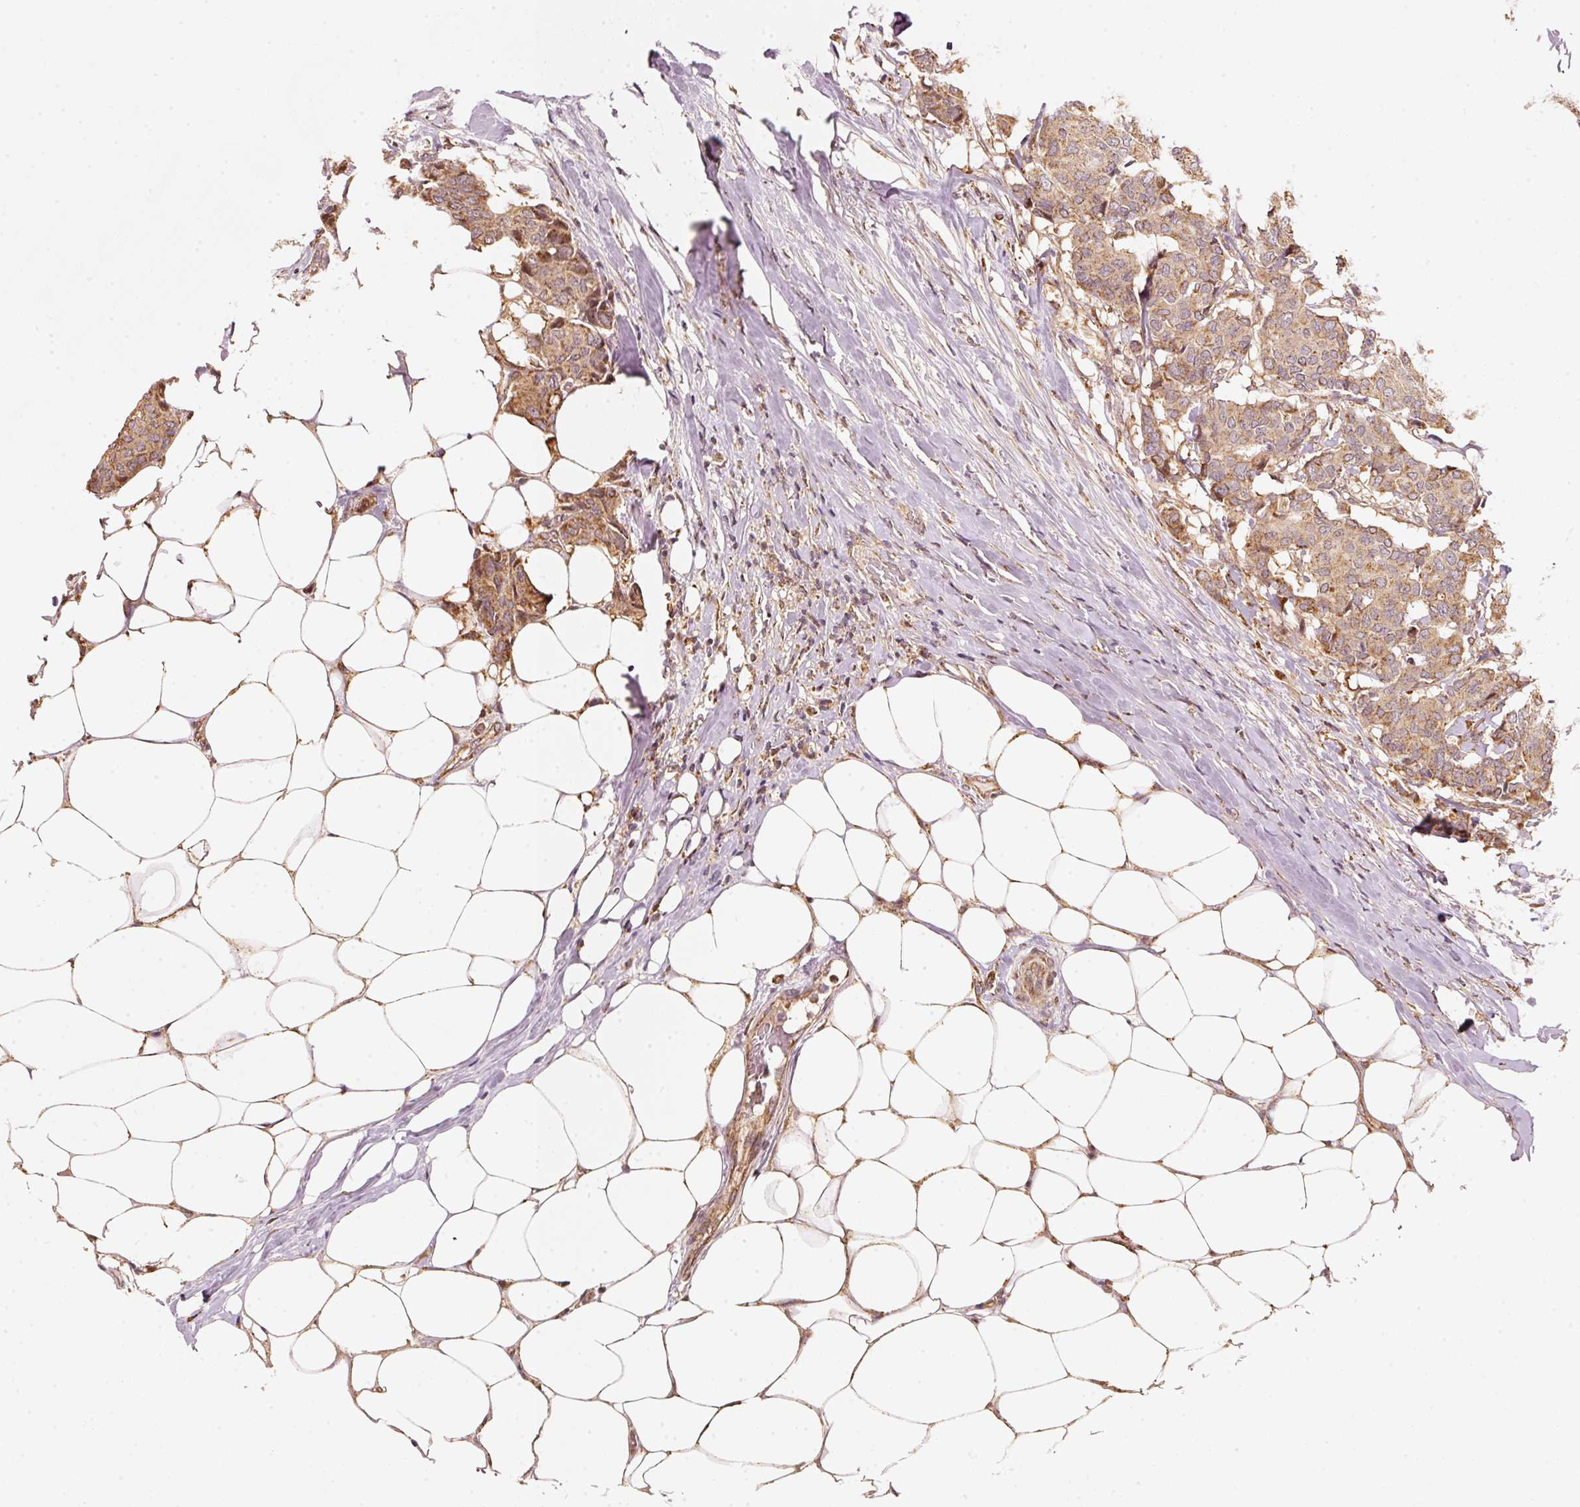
{"staining": {"intensity": "weak", "quantity": ">75%", "location": "cytoplasmic/membranous"}, "tissue": "breast cancer", "cell_type": "Tumor cells", "image_type": "cancer", "snomed": [{"axis": "morphology", "description": "Duct carcinoma"}, {"axis": "topography", "description": "Breast"}], "caption": "IHC staining of breast infiltrating ductal carcinoma, which shows low levels of weak cytoplasmic/membranous staining in about >75% of tumor cells indicating weak cytoplasmic/membranous protein staining. The staining was performed using DAB (3,3'-diaminobenzidine) (brown) for protein detection and nuclei were counterstained in hematoxylin (blue).", "gene": "RAB35", "patient": {"sex": "female", "age": 75}}